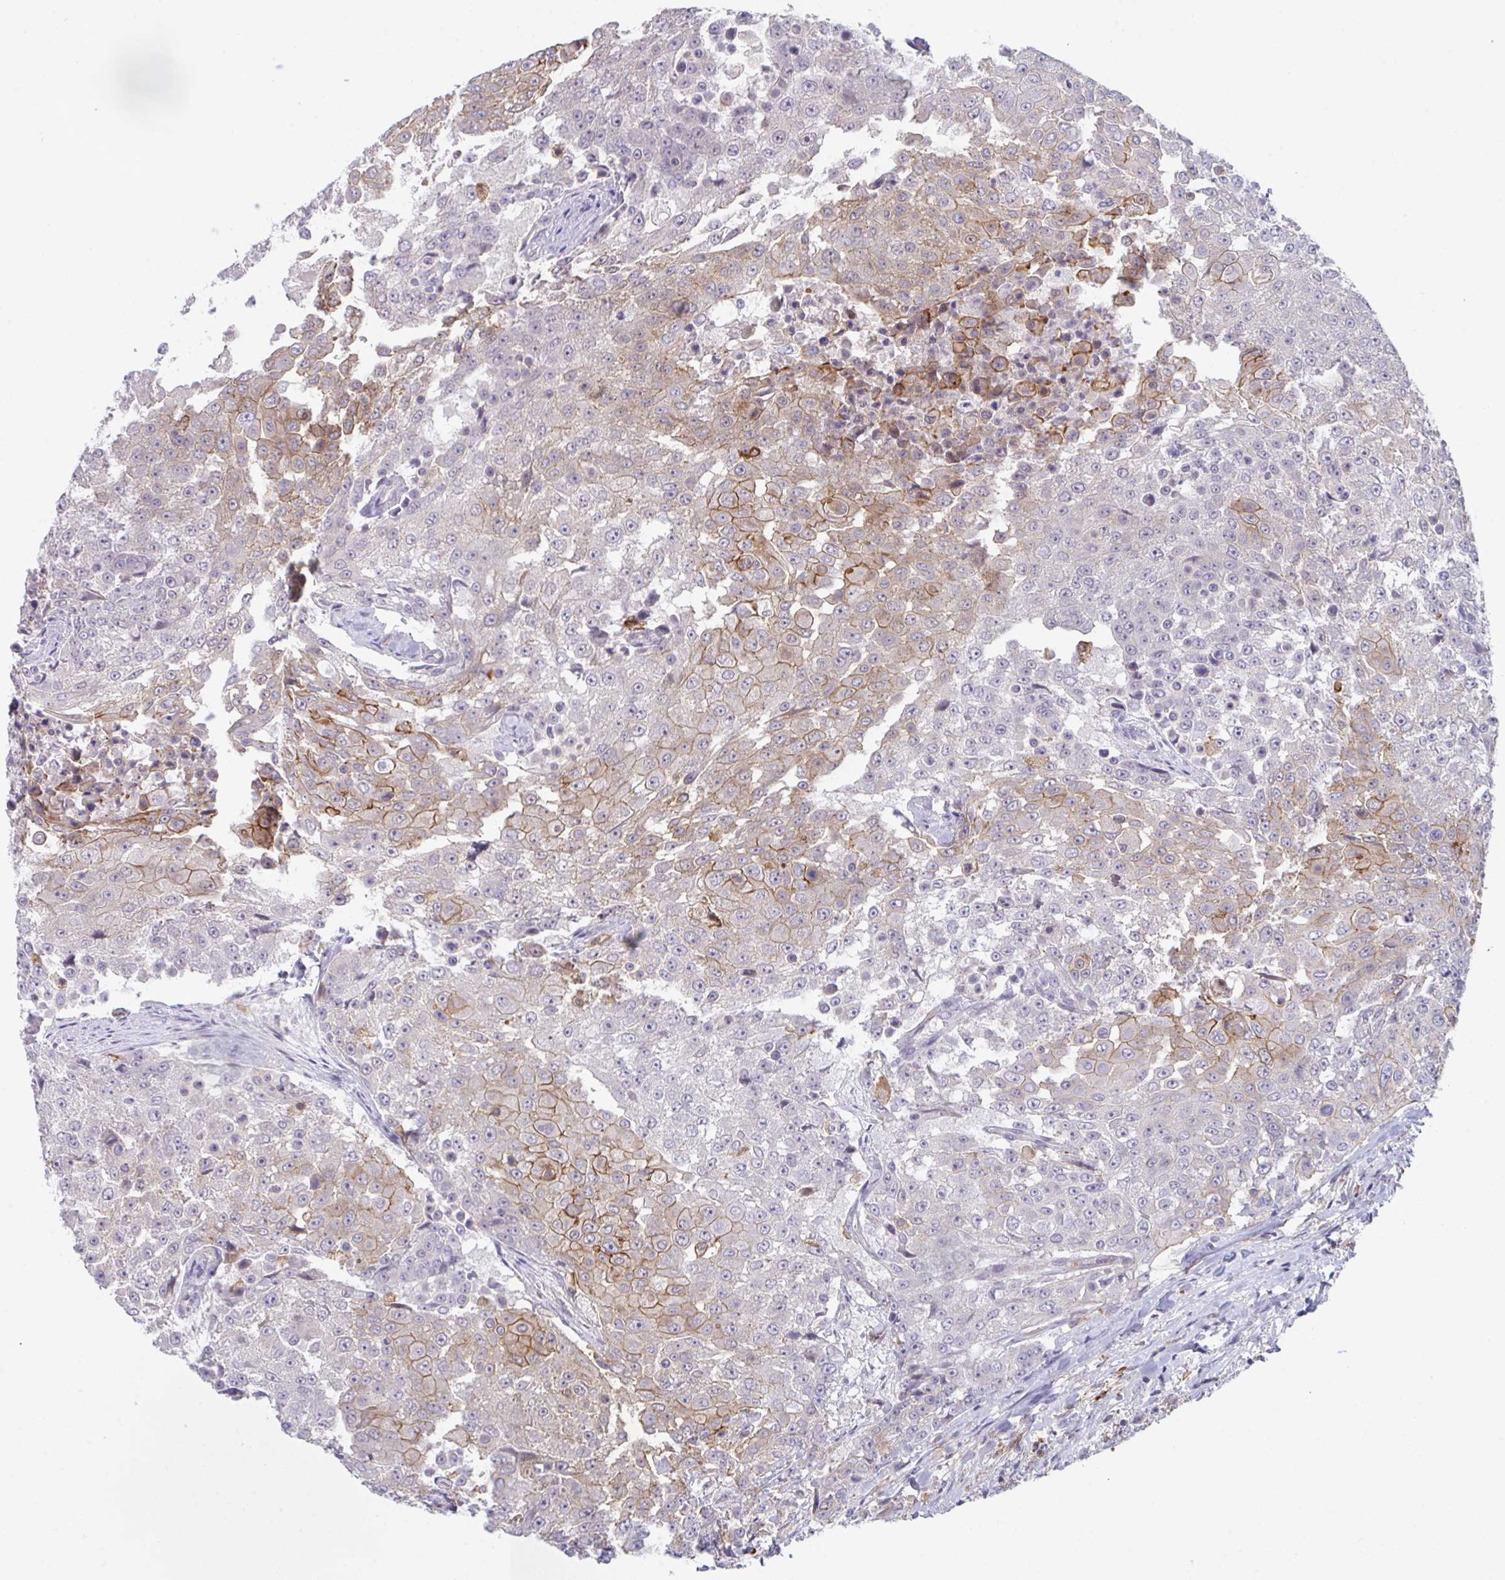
{"staining": {"intensity": "moderate", "quantity": "25%-75%", "location": "cytoplasmic/membranous"}, "tissue": "urothelial cancer", "cell_type": "Tumor cells", "image_type": "cancer", "snomed": [{"axis": "morphology", "description": "Urothelial carcinoma, High grade"}, {"axis": "topography", "description": "Urinary bladder"}], "caption": "Protein analysis of urothelial cancer tissue shows moderate cytoplasmic/membranous expression in about 25%-75% of tumor cells. Nuclei are stained in blue.", "gene": "DISP2", "patient": {"sex": "female", "age": 63}}